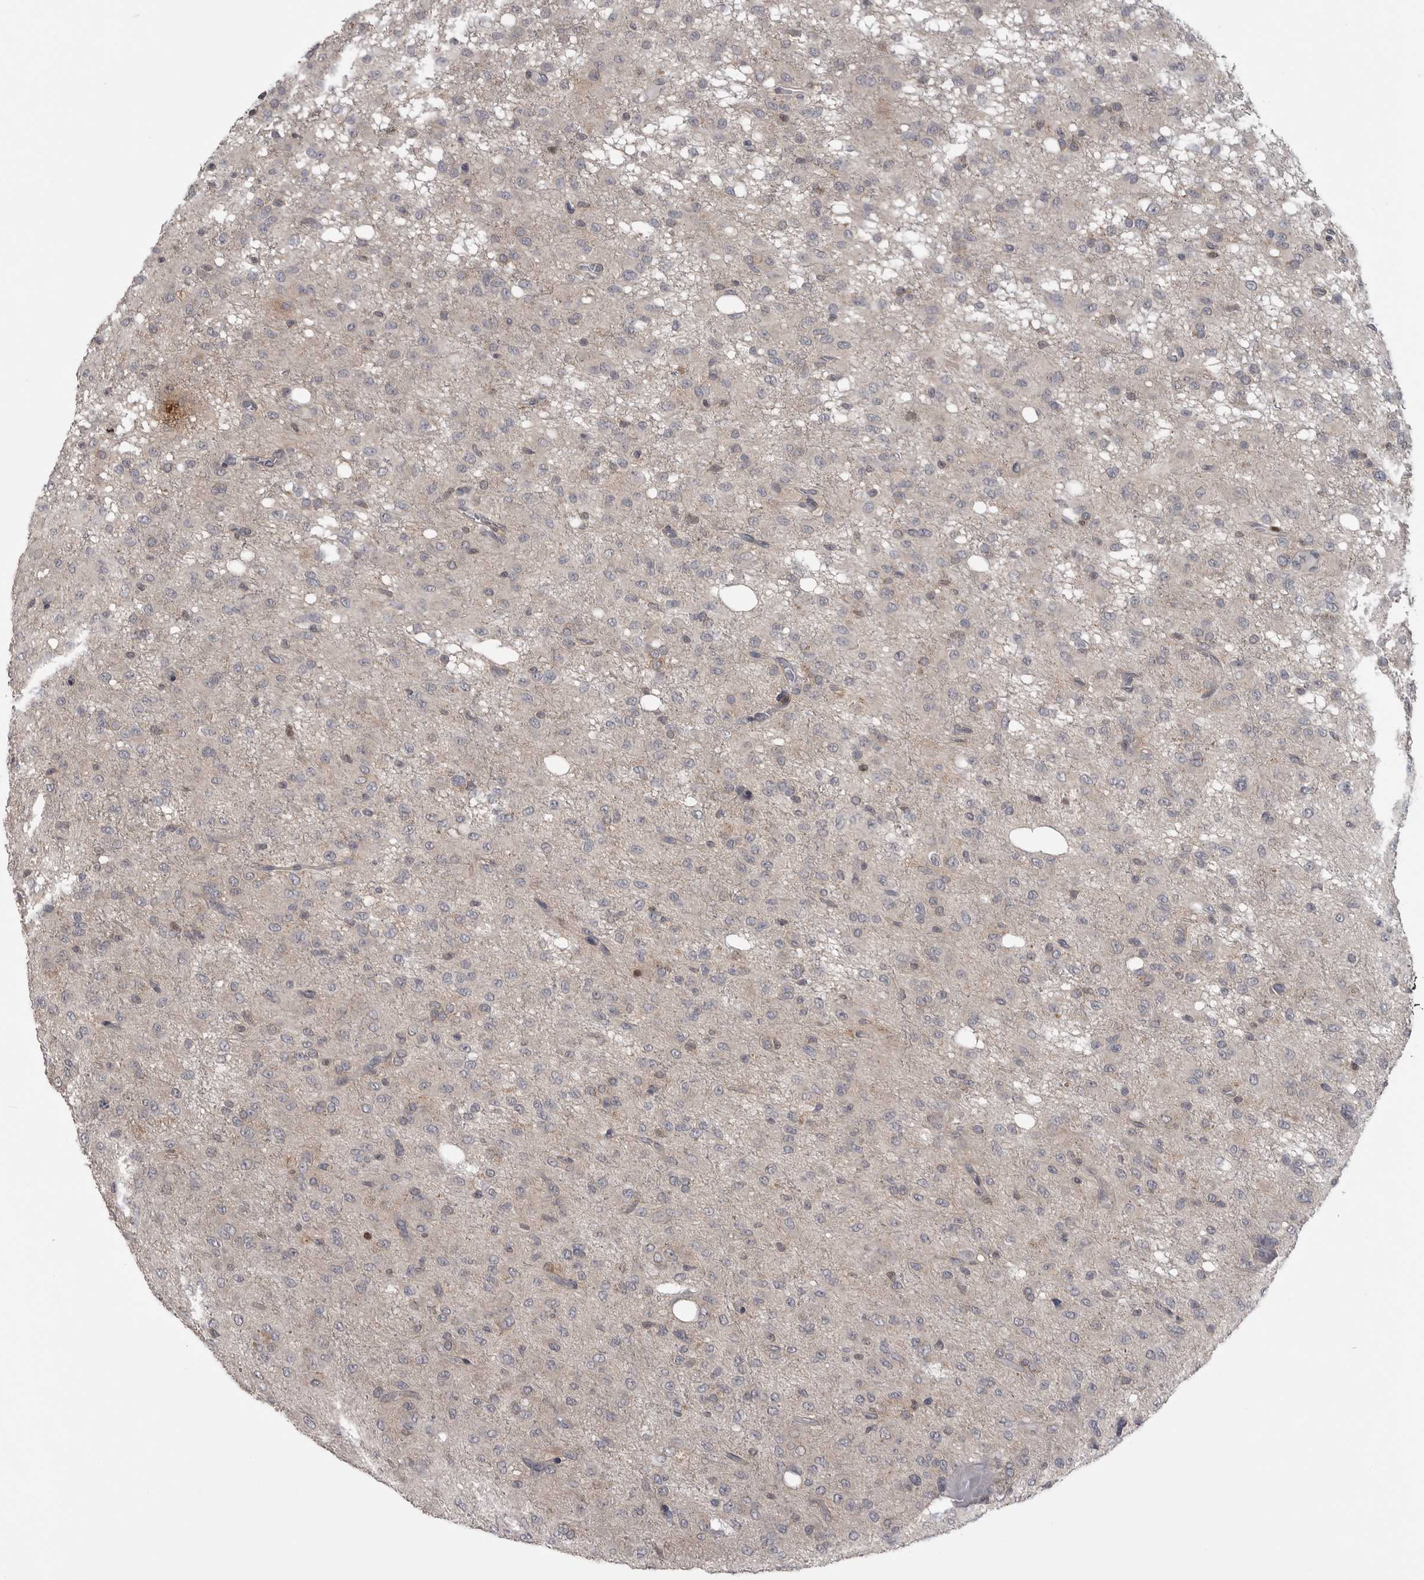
{"staining": {"intensity": "negative", "quantity": "none", "location": "none"}, "tissue": "glioma", "cell_type": "Tumor cells", "image_type": "cancer", "snomed": [{"axis": "morphology", "description": "Glioma, malignant, High grade"}, {"axis": "topography", "description": "Brain"}], "caption": "Tumor cells show no significant staining in glioma.", "gene": "MAPK13", "patient": {"sex": "female", "age": 59}}